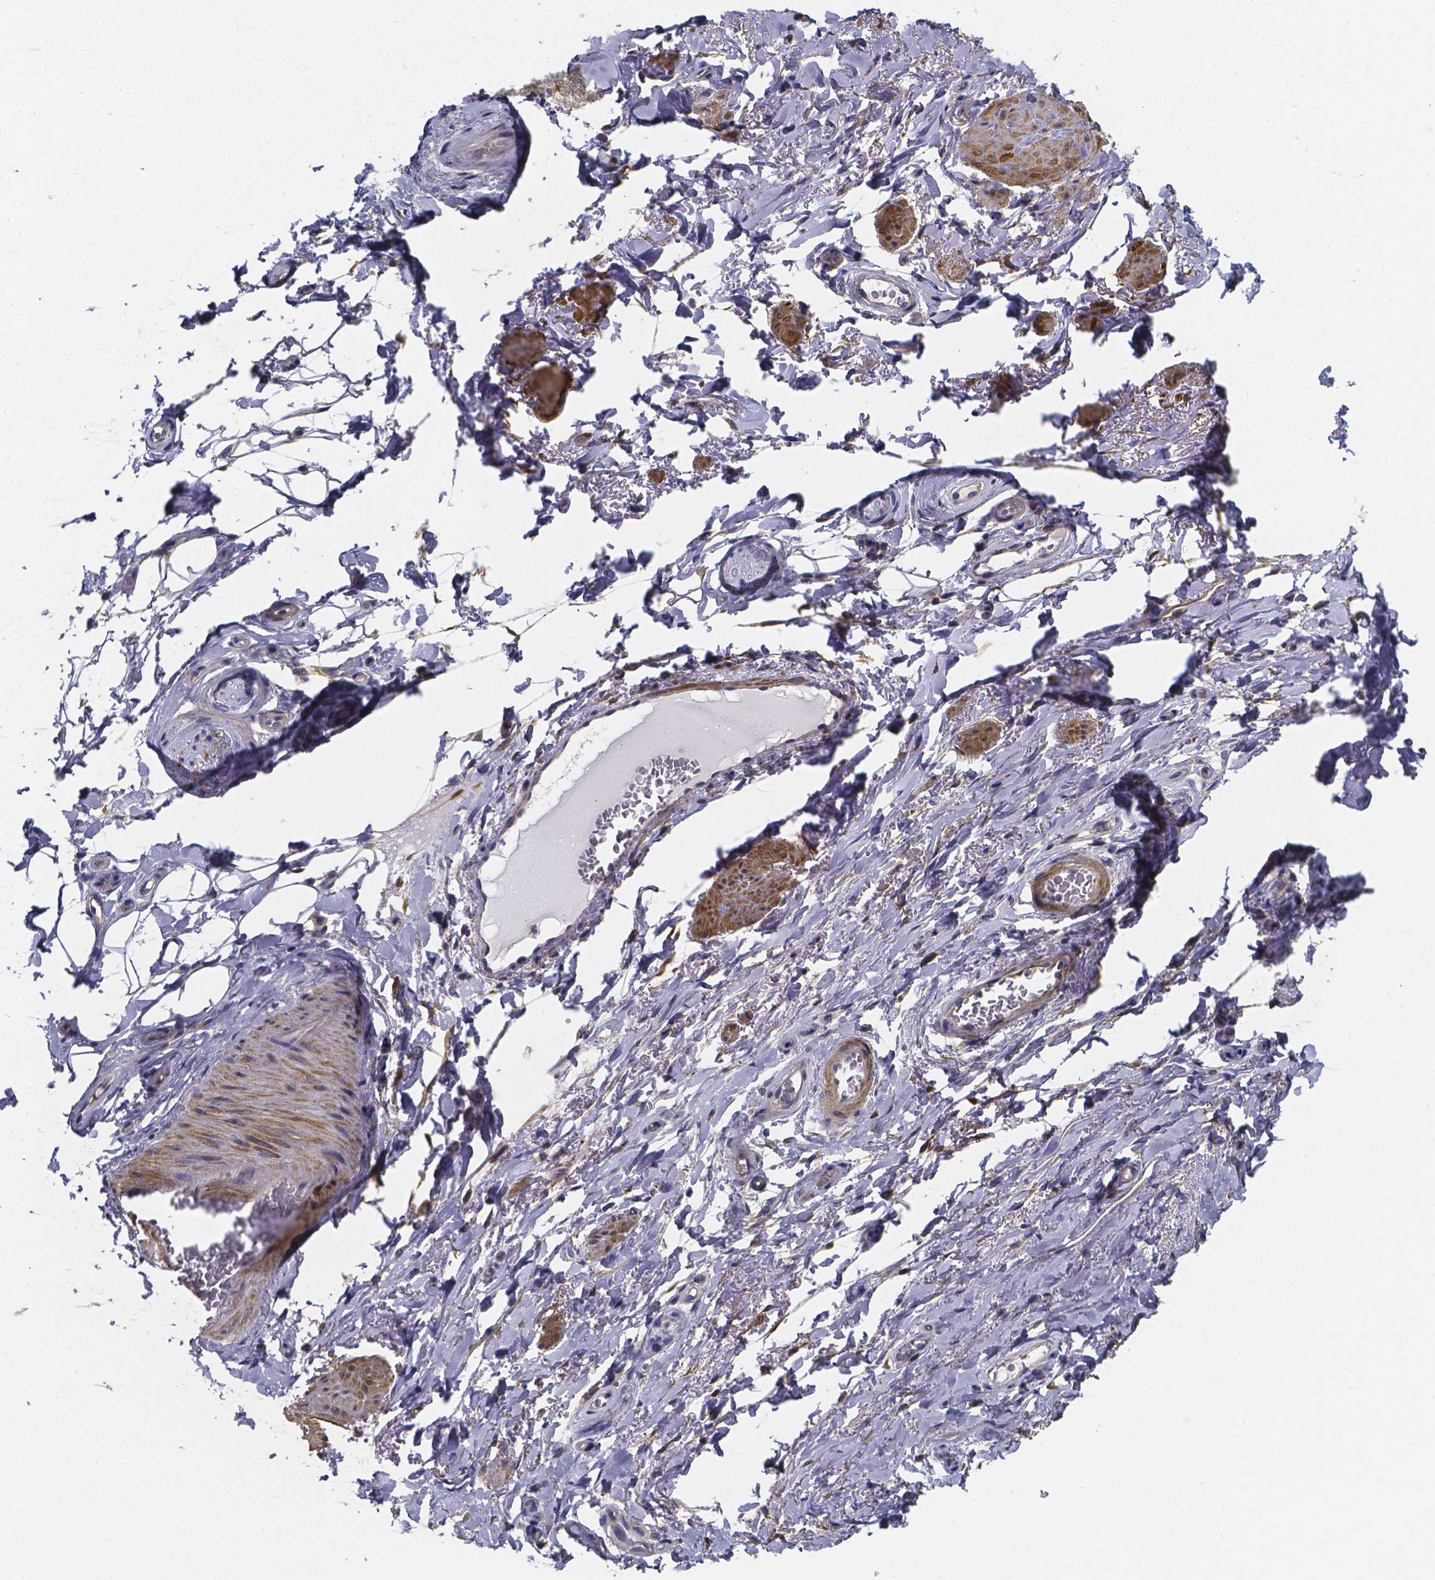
{"staining": {"intensity": "negative", "quantity": "none", "location": "none"}, "tissue": "adipose tissue", "cell_type": "Adipocytes", "image_type": "normal", "snomed": [{"axis": "morphology", "description": "Normal tissue, NOS"}, {"axis": "topography", "description": "Anal"}, {"axis": "topography", "description": "Peripheral nerve tissue"}], "caption": "This is an immunohistochemistry micrograph of normal adipose tissue. There is no staining in adipocytes.", "gene": "RERG", "patient": {"sex": "male", "age": 53}}